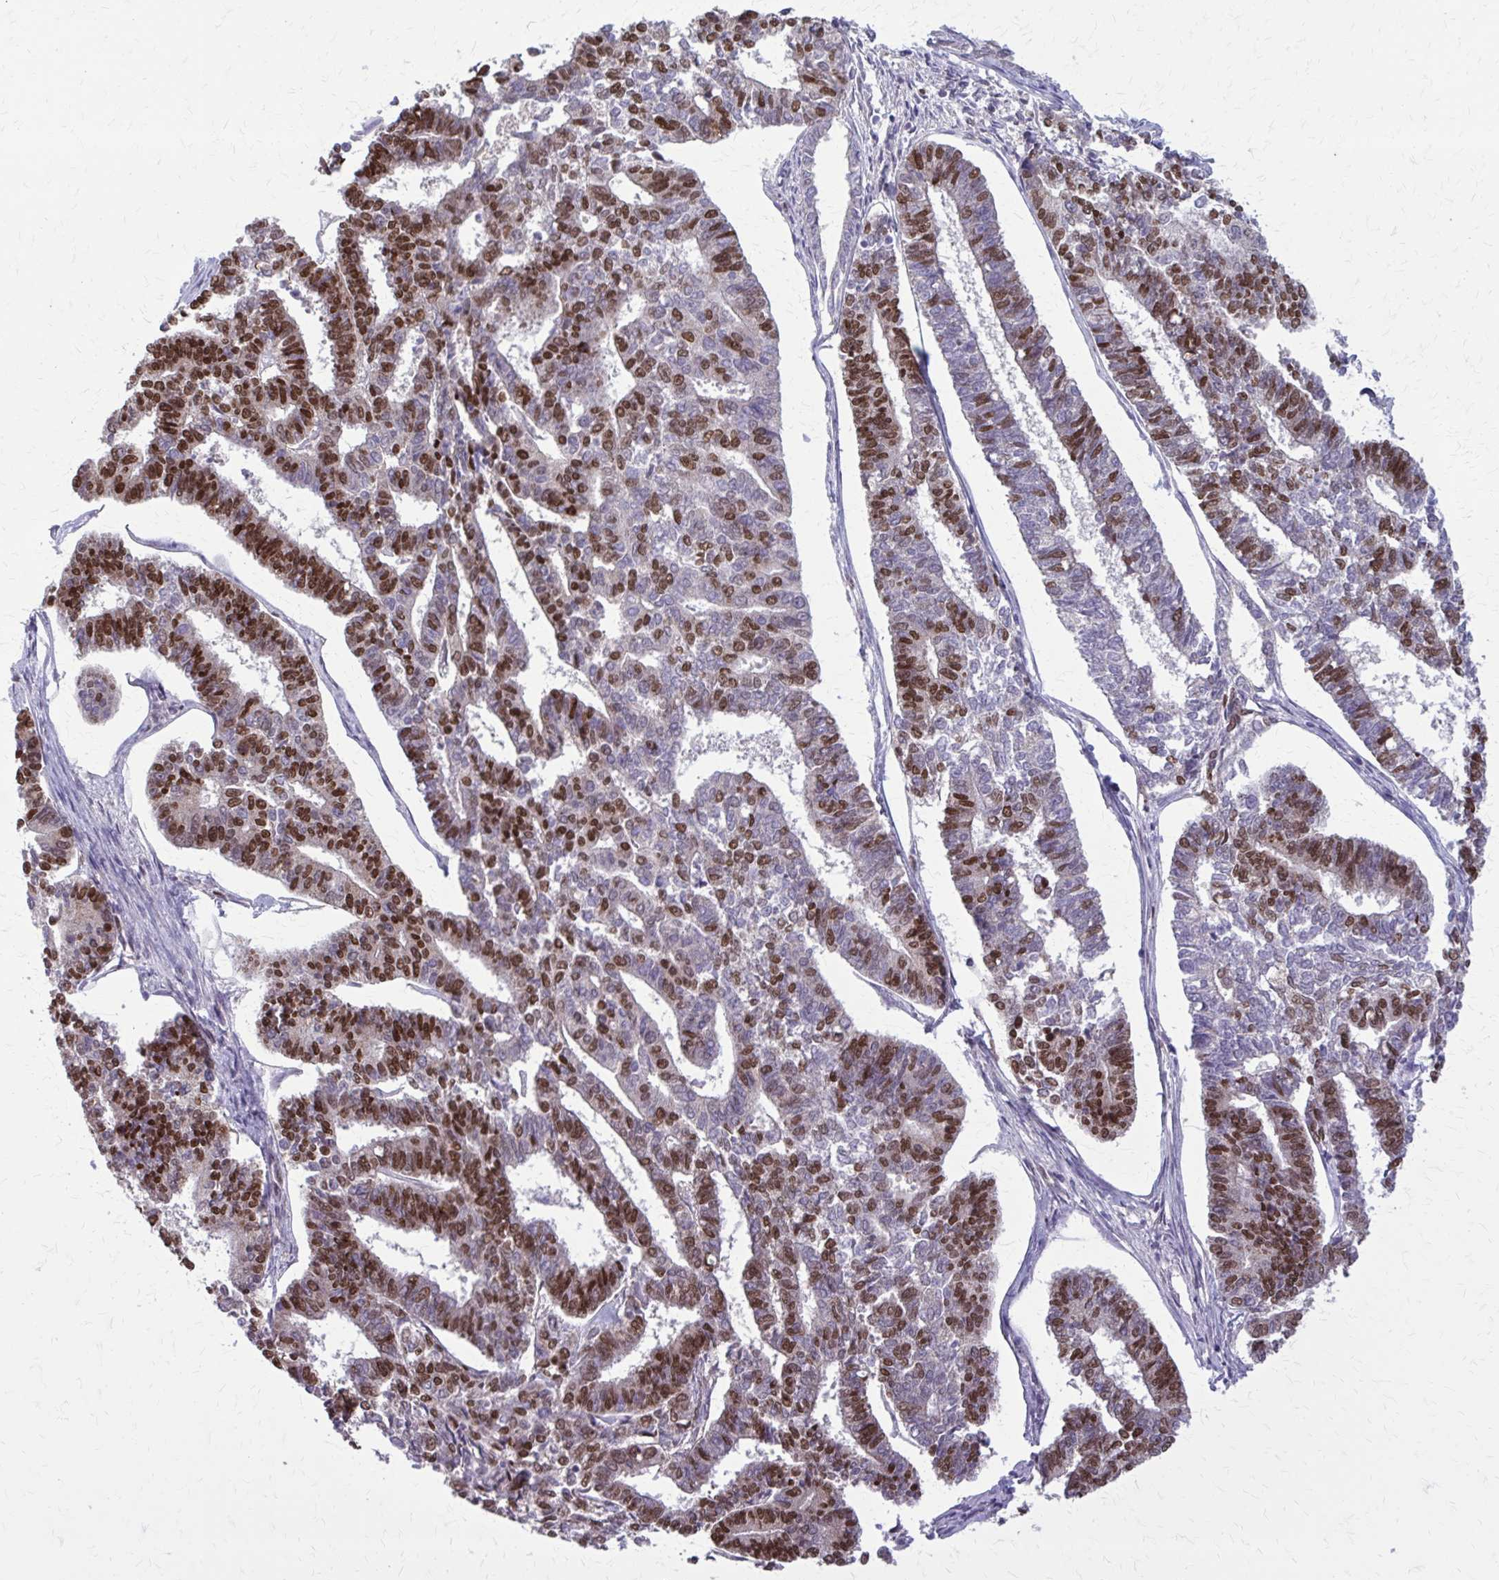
{"staining": {"intensity": "strong", "quantity": "25%-75%", "location": "nuclear"}, "tissue": "endometrial cancer", "cell_type": "Tumor cells", "image_type": "cancer", "snomed": [{"axis": "morphology", "description": "Adenocarcinoma, NOS"}, {"axis": "topography", "description": "Endometrium"}], "caption": "Endometrial cancer tissue exhibits strong nuclear expression in approximately 25%-75% of tumor cells (Brightfield microscopy of DAB IHC at high magnification).", "gene": "TTF1", "patient": {"sex": "female", "age": 70}}